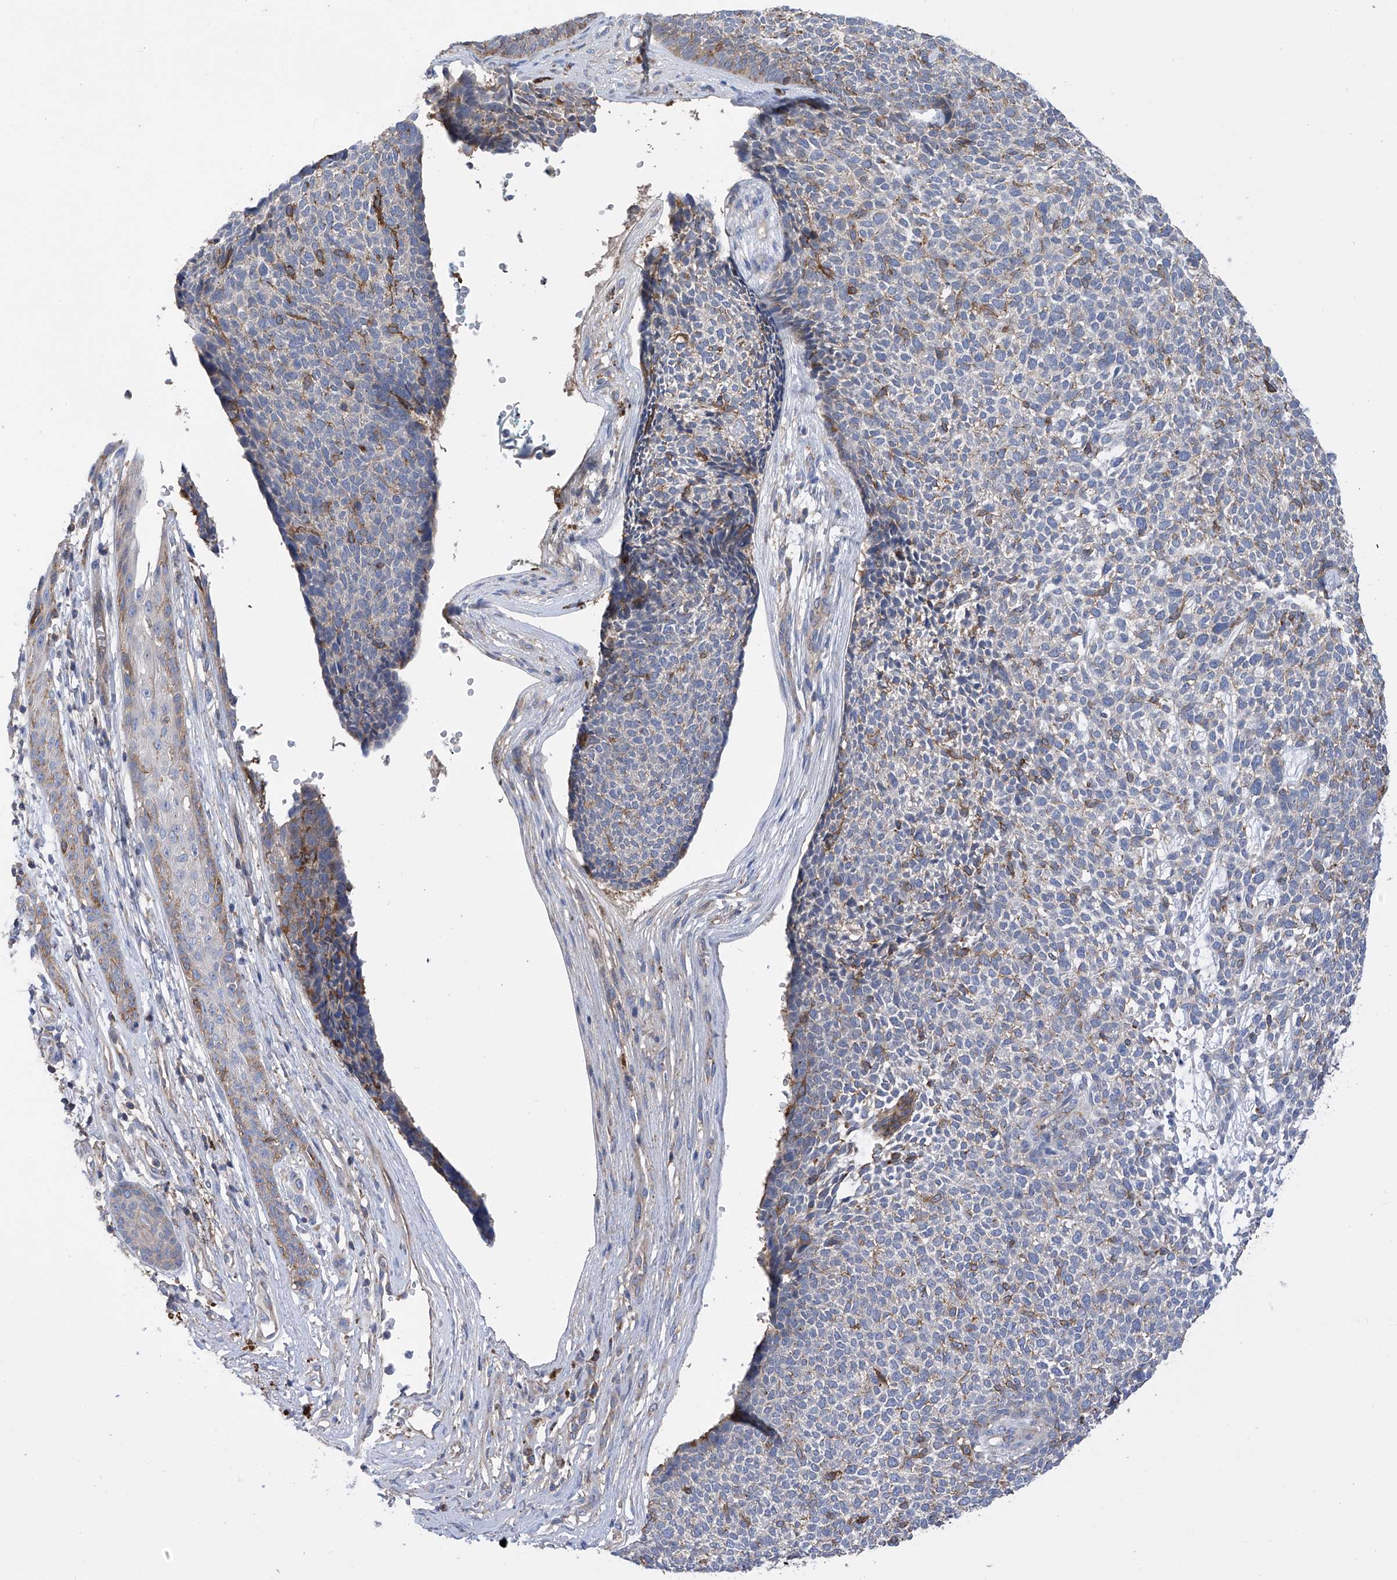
{"staining": {"intensity": "moderate", "quantity": "<25%", "location": "cytoplasmic/membranous"}, "tissue": "skin cancer", "cell_type": "Tumor cells", "image_type": "cancer", "snomed": [{"axis": "morphology", "description": "Basal cell carcinoma"}, {"axis": "topography", "description": "Skin"}], "caption": "Moderate cytoplasmic/membranous protein expression is appreciated in about <25% of tumor cells in skin cancer.", "gene": "P2RX7", "patient": {"sex": "female", "age": 84}}